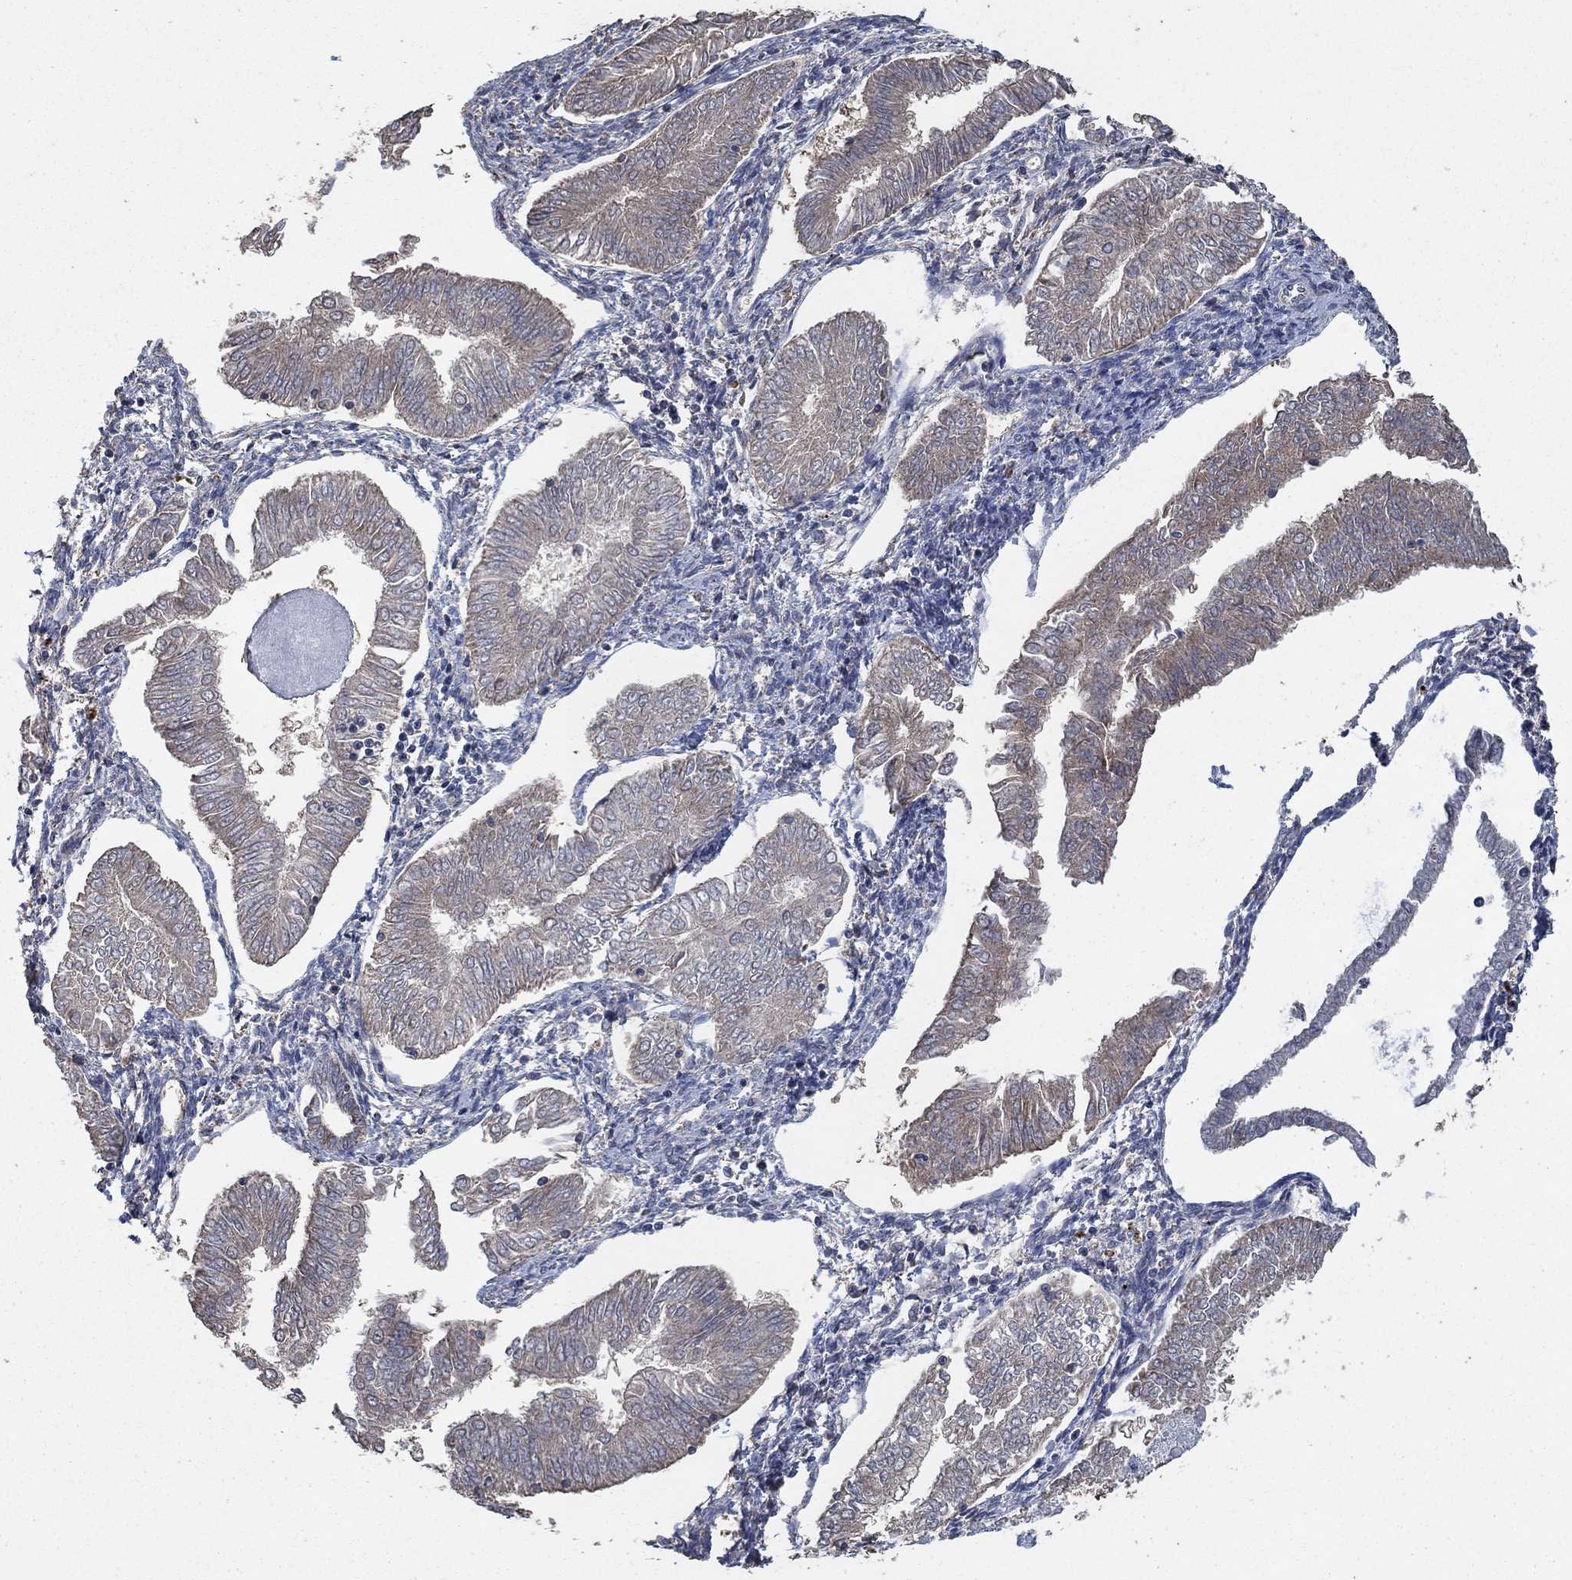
{"staining": {"intensity": "weak", "quantity": "25%-75%", "location": "cytoplasmic/membranous"}, "tissue": "endometrial cancer", "cell_type": "Tumor cells", "image_type": "cancer", "snomed": [{"axis": "morphology", "description": "Adenocarcinoma, NOS"}, {"axis": "topography", "description": "Endometrium"}], "caption": "The micrograph exhibits staining of endometrial cancer, revealing weak cytoplasmic/membranous protein expression (brown color) within tumor cells.", "gene": "MRPS24", "patient": {"sex": "female", "age": 53}}